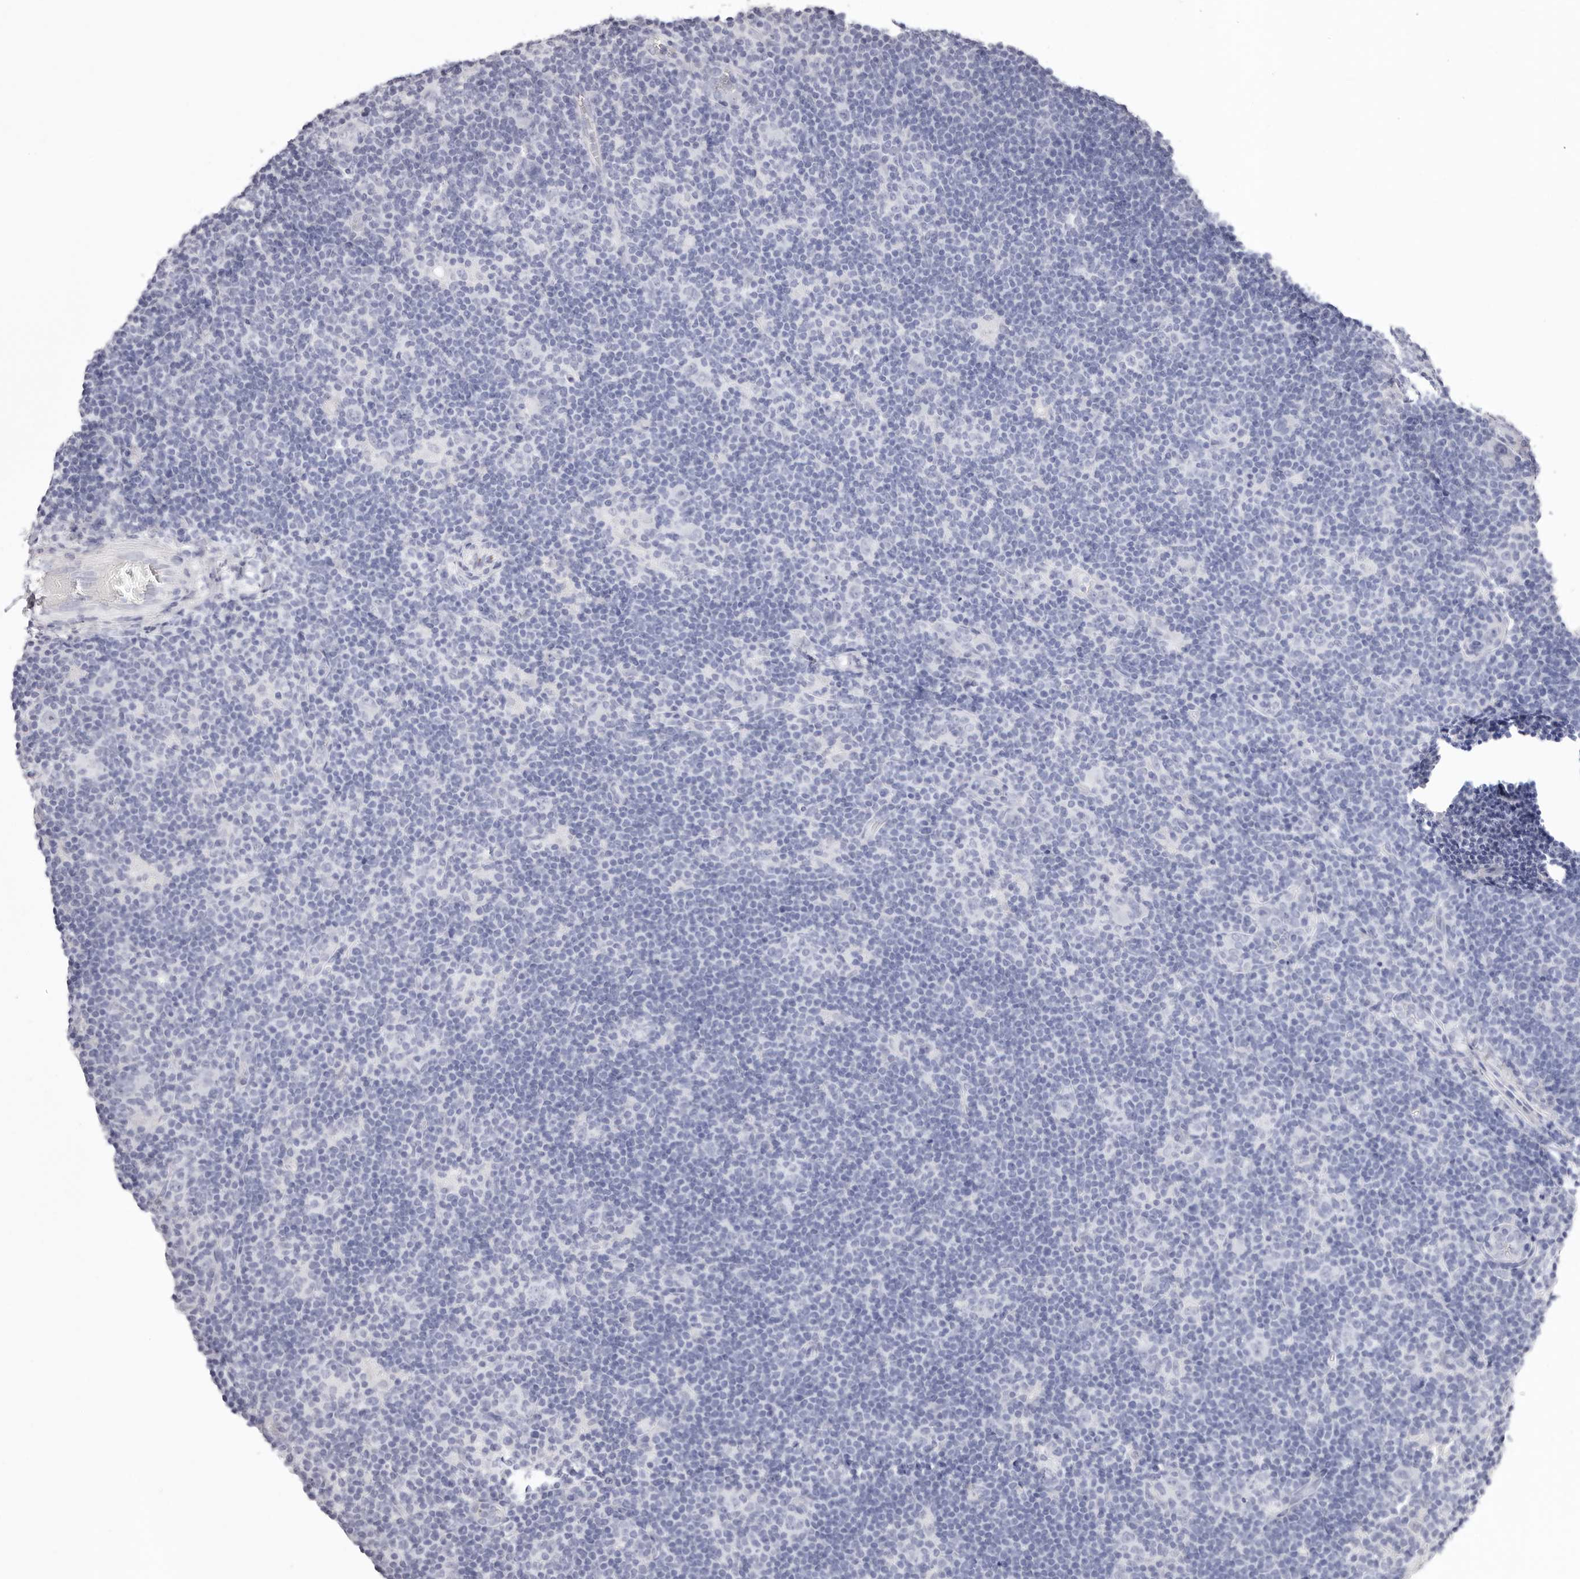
{"staining": {"intensity": "negative", "quantity": "none", "location": "none"}, "tissue": "lymphoma", "cell_type": "Tumor cells", "image_type": "cancer", "snomed": [{"axis": "morphology", "description": "Hodgkin's disease, NOS"}, {"axis": "topography", "description": "Lymph node"}], "caption": "This histopathology image is of lymphoma stained with immunohistochemistry (IHC) to label a protein in brown with the nuclei are counter-stained blue. There is no expression in tumor cells.", "gene": "PF4", "patient": {"sex": "female", "age": 57}}